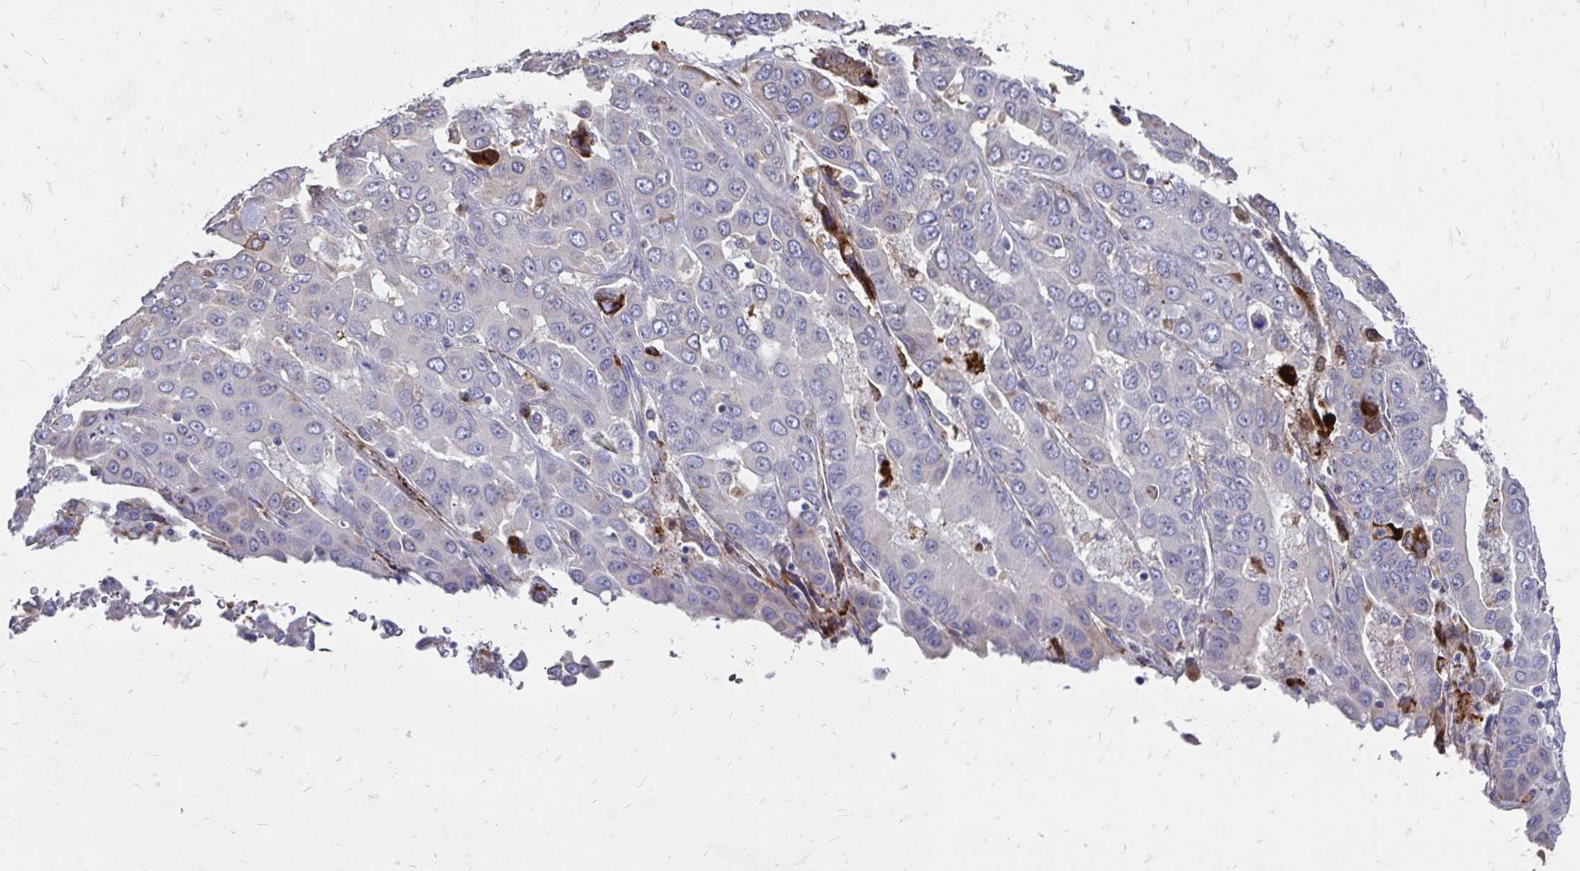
{"staining": {"intensity": "negative", "quantity": "none", "location": "none"}, "tissue": "liver cancer", "cell_type": "Tumor cells", "image_type": "cancer", "snomed": [{"axis": "morphology", "description": "Cholangiocarcinoma"}, {"axis": "topography", "description": "Liver"}], "caption": "This is an immunohistochemistry photomicrograph of human liver cholangiocarcinoma. There is no staining in tumor cells.", "gene": "CDKL1", "patient": {"sex": "female", "age": 52}}